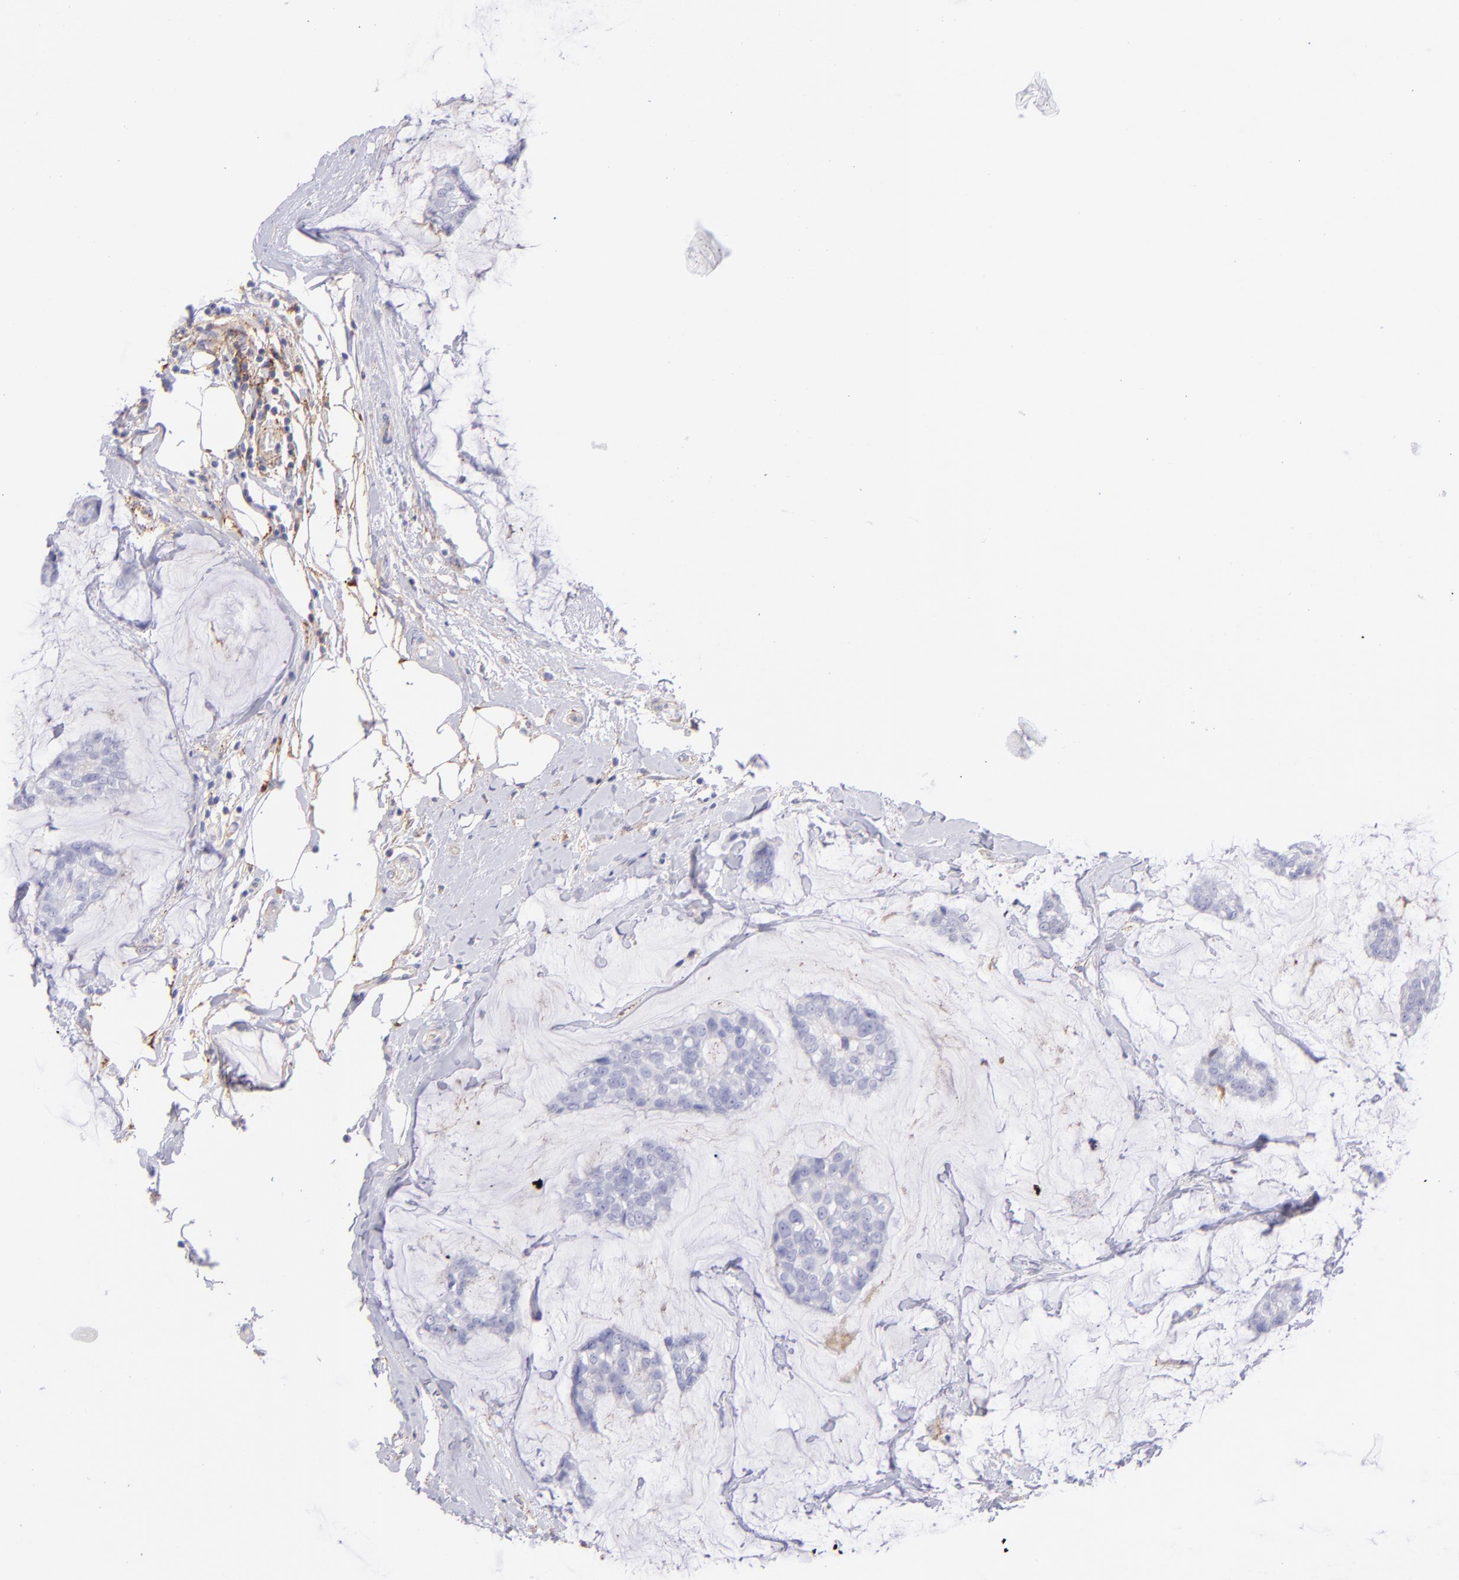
{"staining": {"intensity": "negative", "quantity": "none", "location": "none"}, "tissue": "breast cancer", "cell_type": "Tumor cells", "image_type": "cancer", "snomed": [{"axis": "morphology", "description": "Duct carcinoma"}, {"axis": "topography", "description": "Breast"}], "caption": "A micrograph of human infiltrating ductal carcinoma (breast) is negative for staining in tumor cells.", "gene": "CD81", "patient": {"sex": "female", "age": 93}}